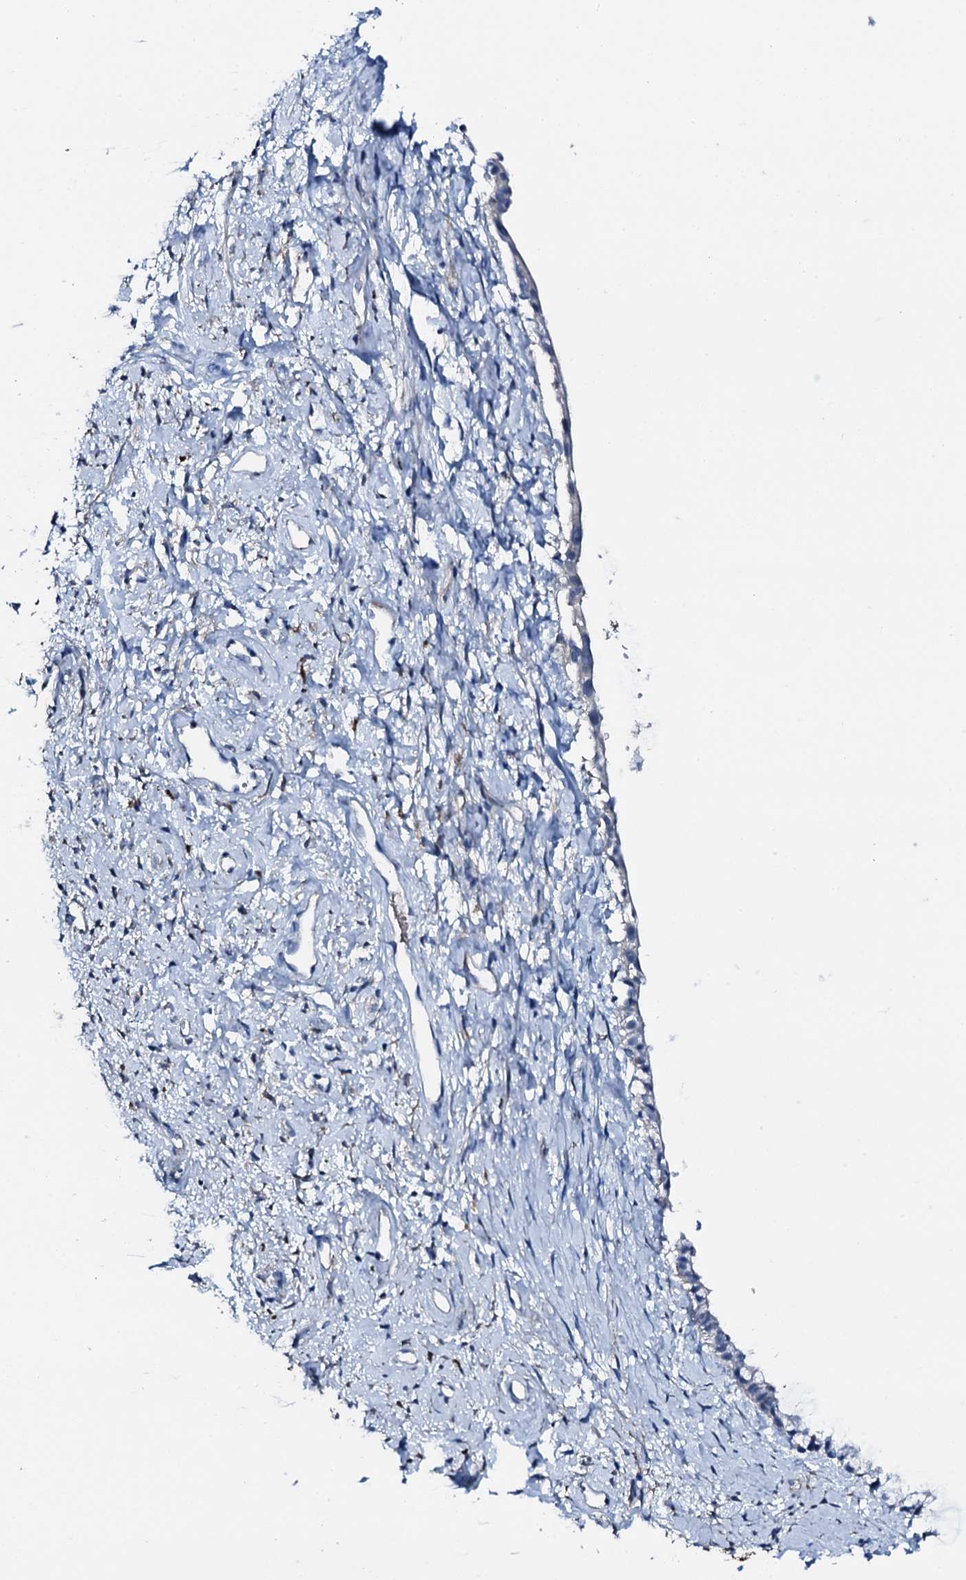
{"staining": {"intensity": "moderate", "quantity": "25%-75%", "location": "cytoplasmic/membranous"}, "tissue": "cervix", "cell_type": "Glandular cells", "image_type": "normal", "snomed": [{"axis": "morphology", "description": "Normal tissue, NOS"}, {"axis": "topography", "description": "Cervix"}], "caption": "Immunohistochemical staining of unremarkable human cervix shows medium levels of moderate cytoplasmic/membranous positivity in about 25%-75% of glandular cells. (Brightfield microscopy of DAB IHC at high magnification).", "gene": "GFOD2", "patient": {"sex": "female", "age": 57}}